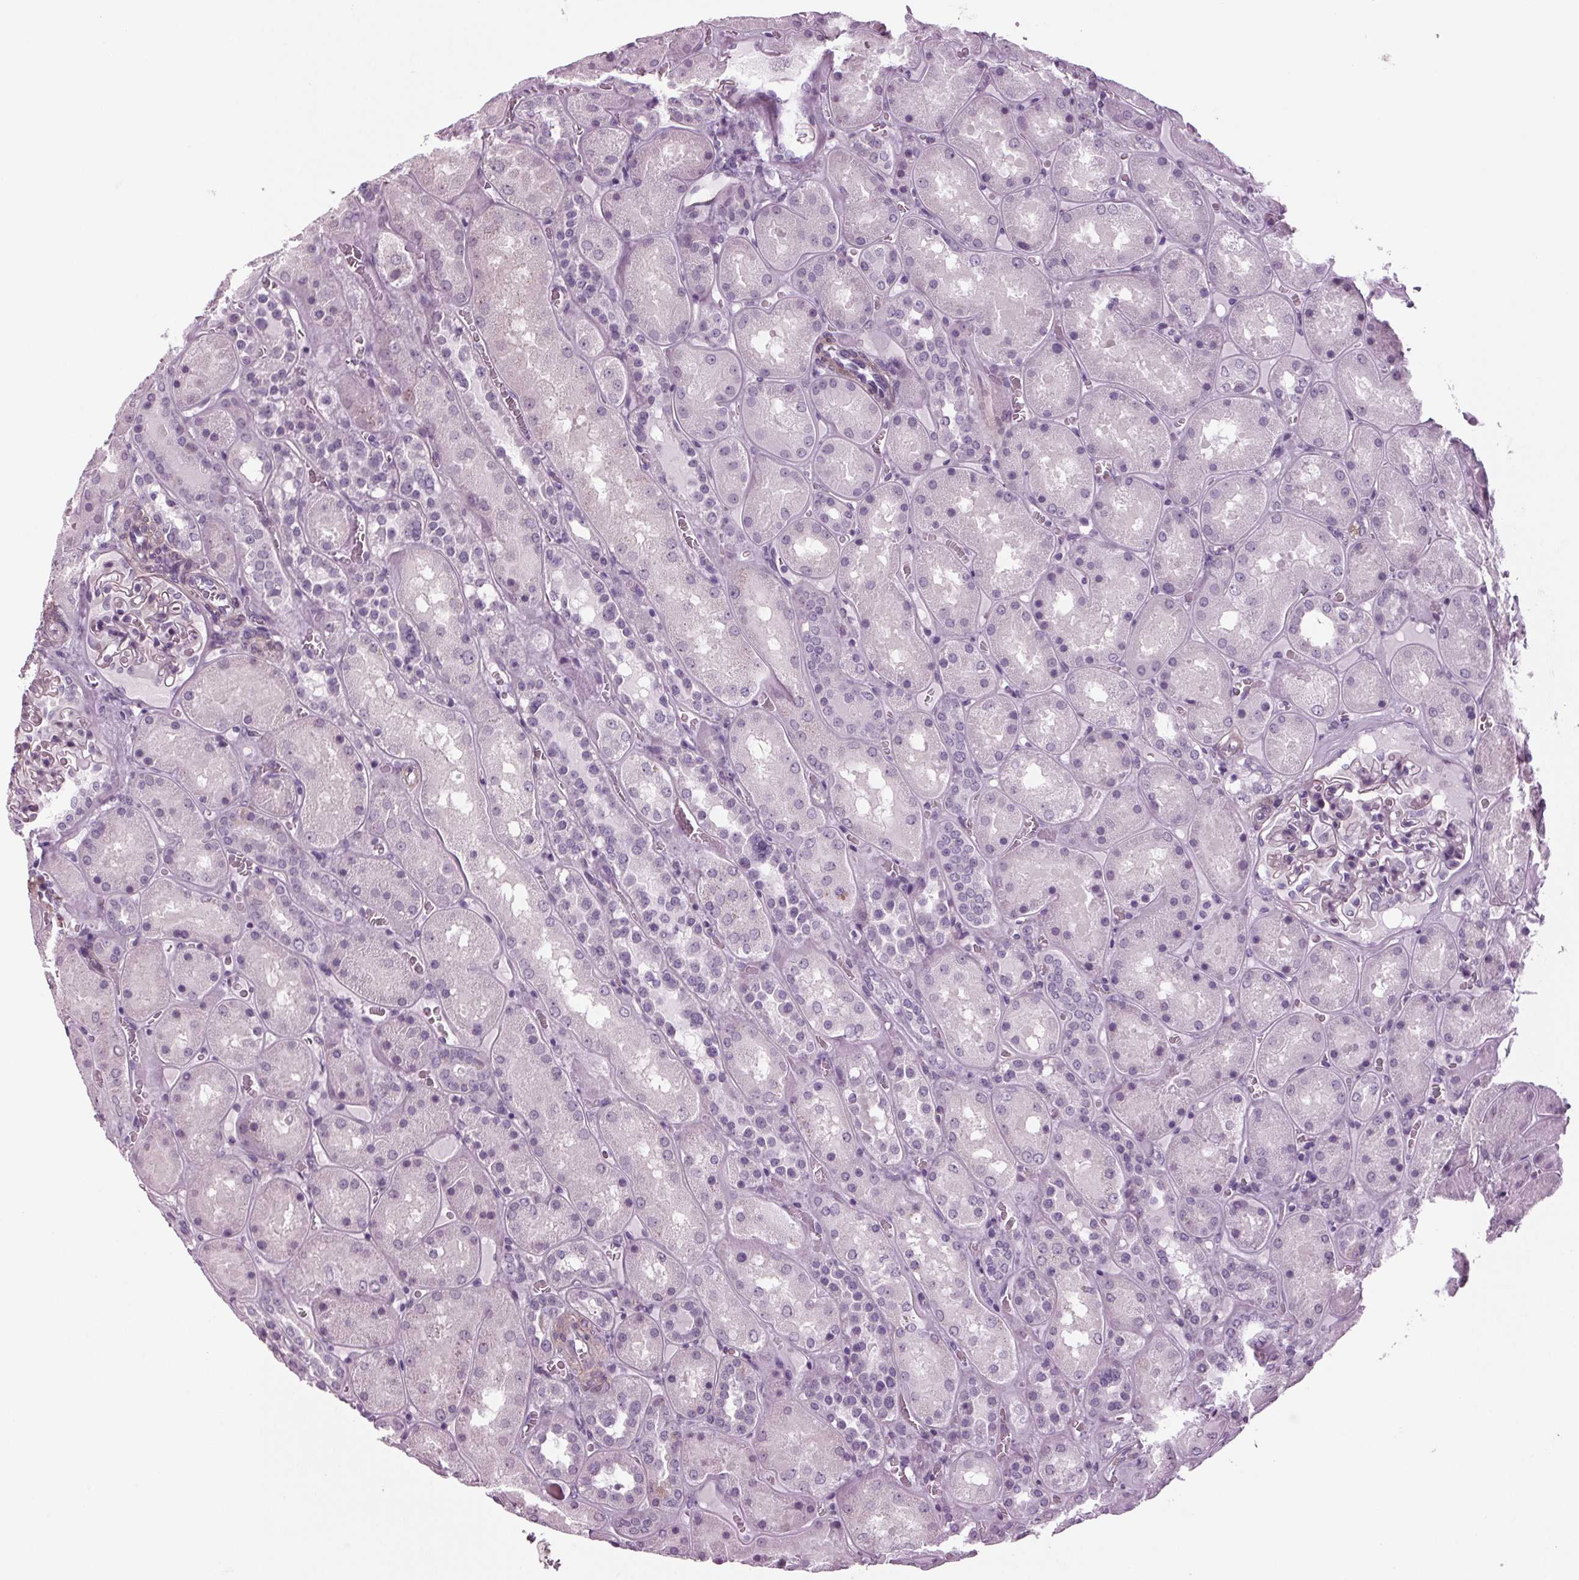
{"staining": {"intensity": "negative", "quantity": "none", "location": "none"}, "tissue": "kidney", "cell_type": "Cells in glomeruli", "image_type": "normal", "snomed": [{"axis": "morphology", "description": "Normal tissue, NOS"}, {"axis": "topography", "description": "Kidney"}], "caption": "An image of kidney stained for a protein shows no brown staining in cells in glomeruli. The staining is performed using DAB (3,3'-diaminobenzidine) brown chromogen with nuclei counter-stained in using hematoxylin.", "gene": "BHLHE22", "patient": {"sex": "male", "age": 73}}